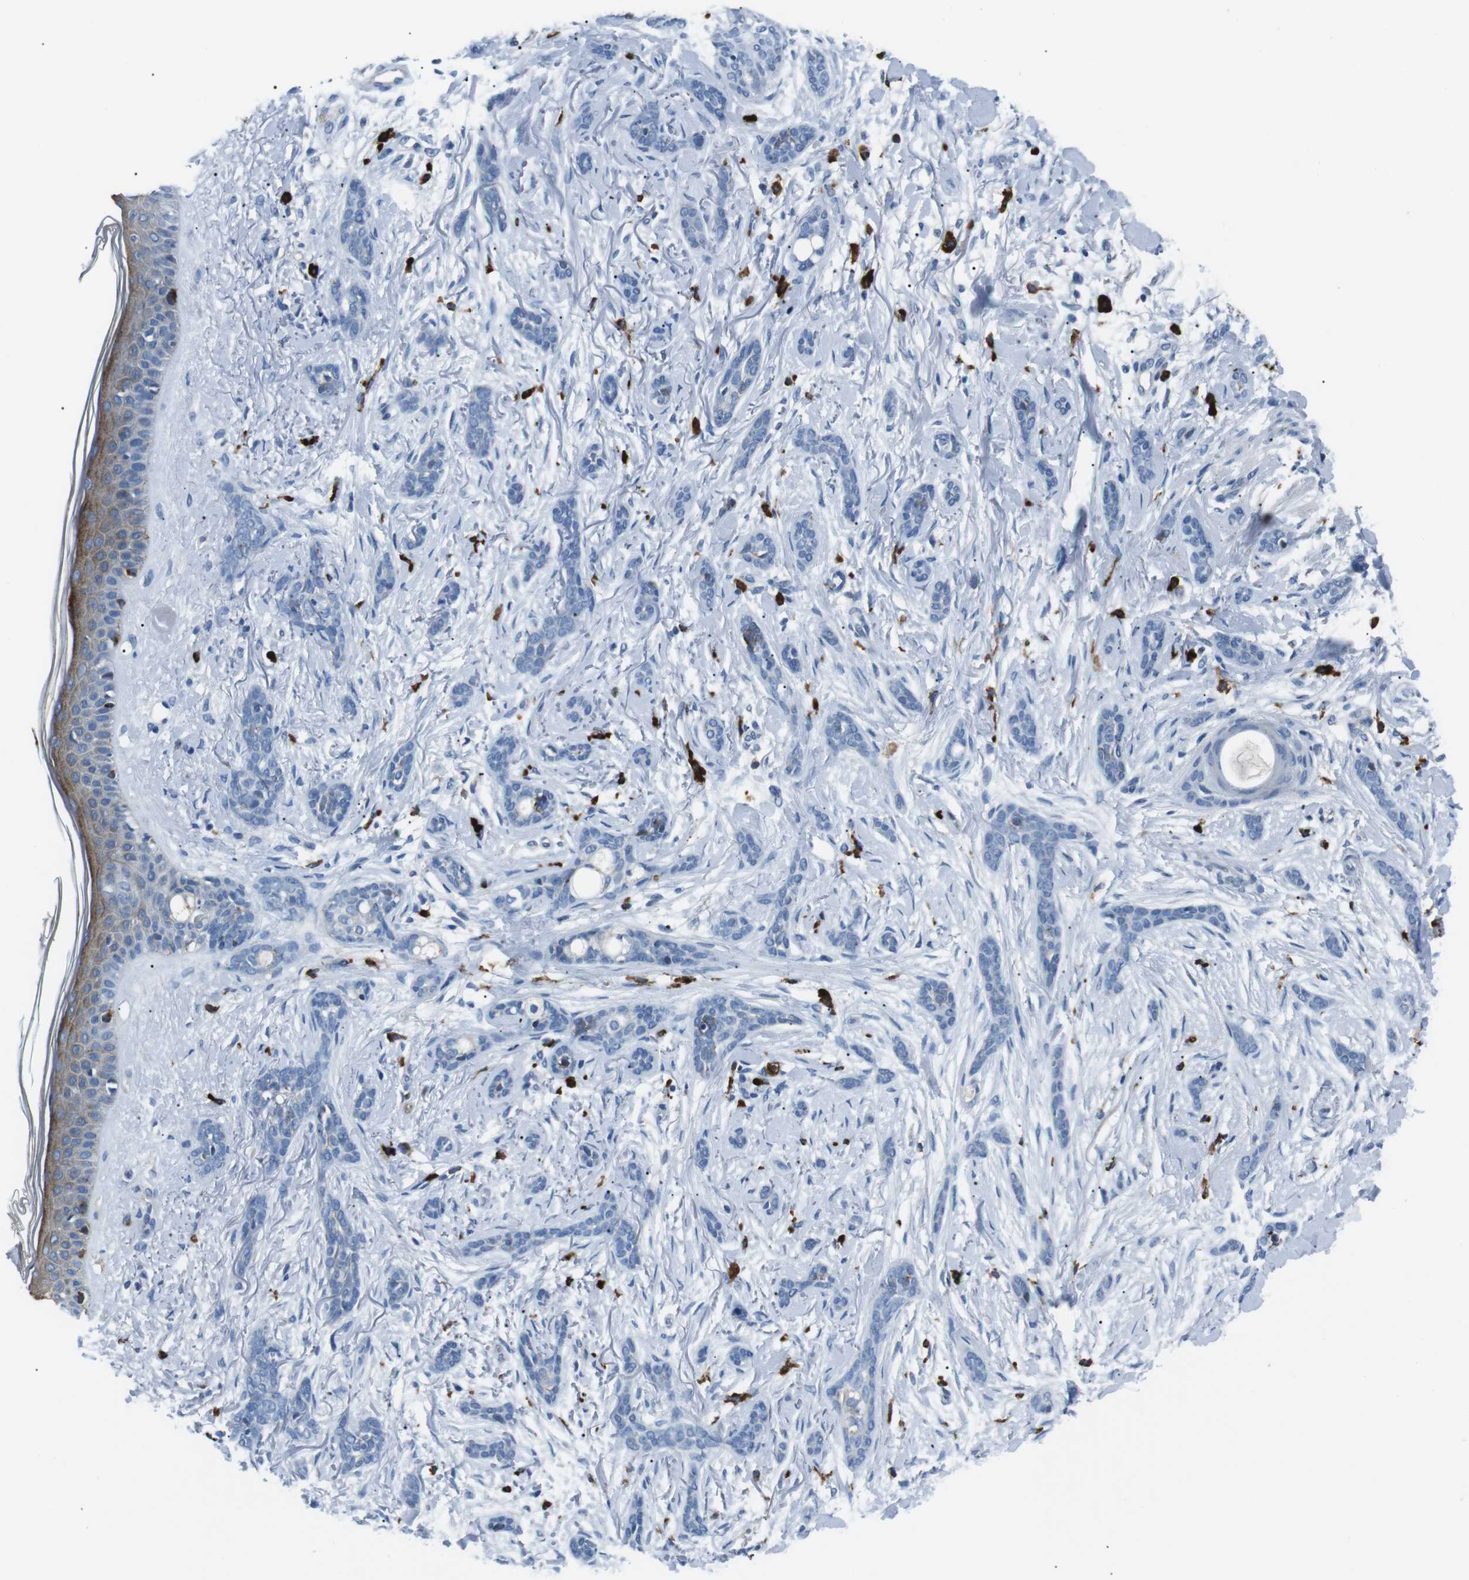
{"staining": {"intensity": "negative", "quantity": "none", "location": "none"}, "tissue": "skin cancer", "cell_type": "Tumor cells", "image_type": "cancer", "snomed": [{"axis": "morphology", "description": "Basal cell carcinoma"}, {"axis": "morphology", "description": "Adnexal tumor, benign"}, {"axis": "topography", "description": "Skin"}], "caption": "A micrograph of human skin cancer is negative for staining in tumor cells.", "gene": "CSF2RA", "patient": {"sex": "female", "age": 42}}